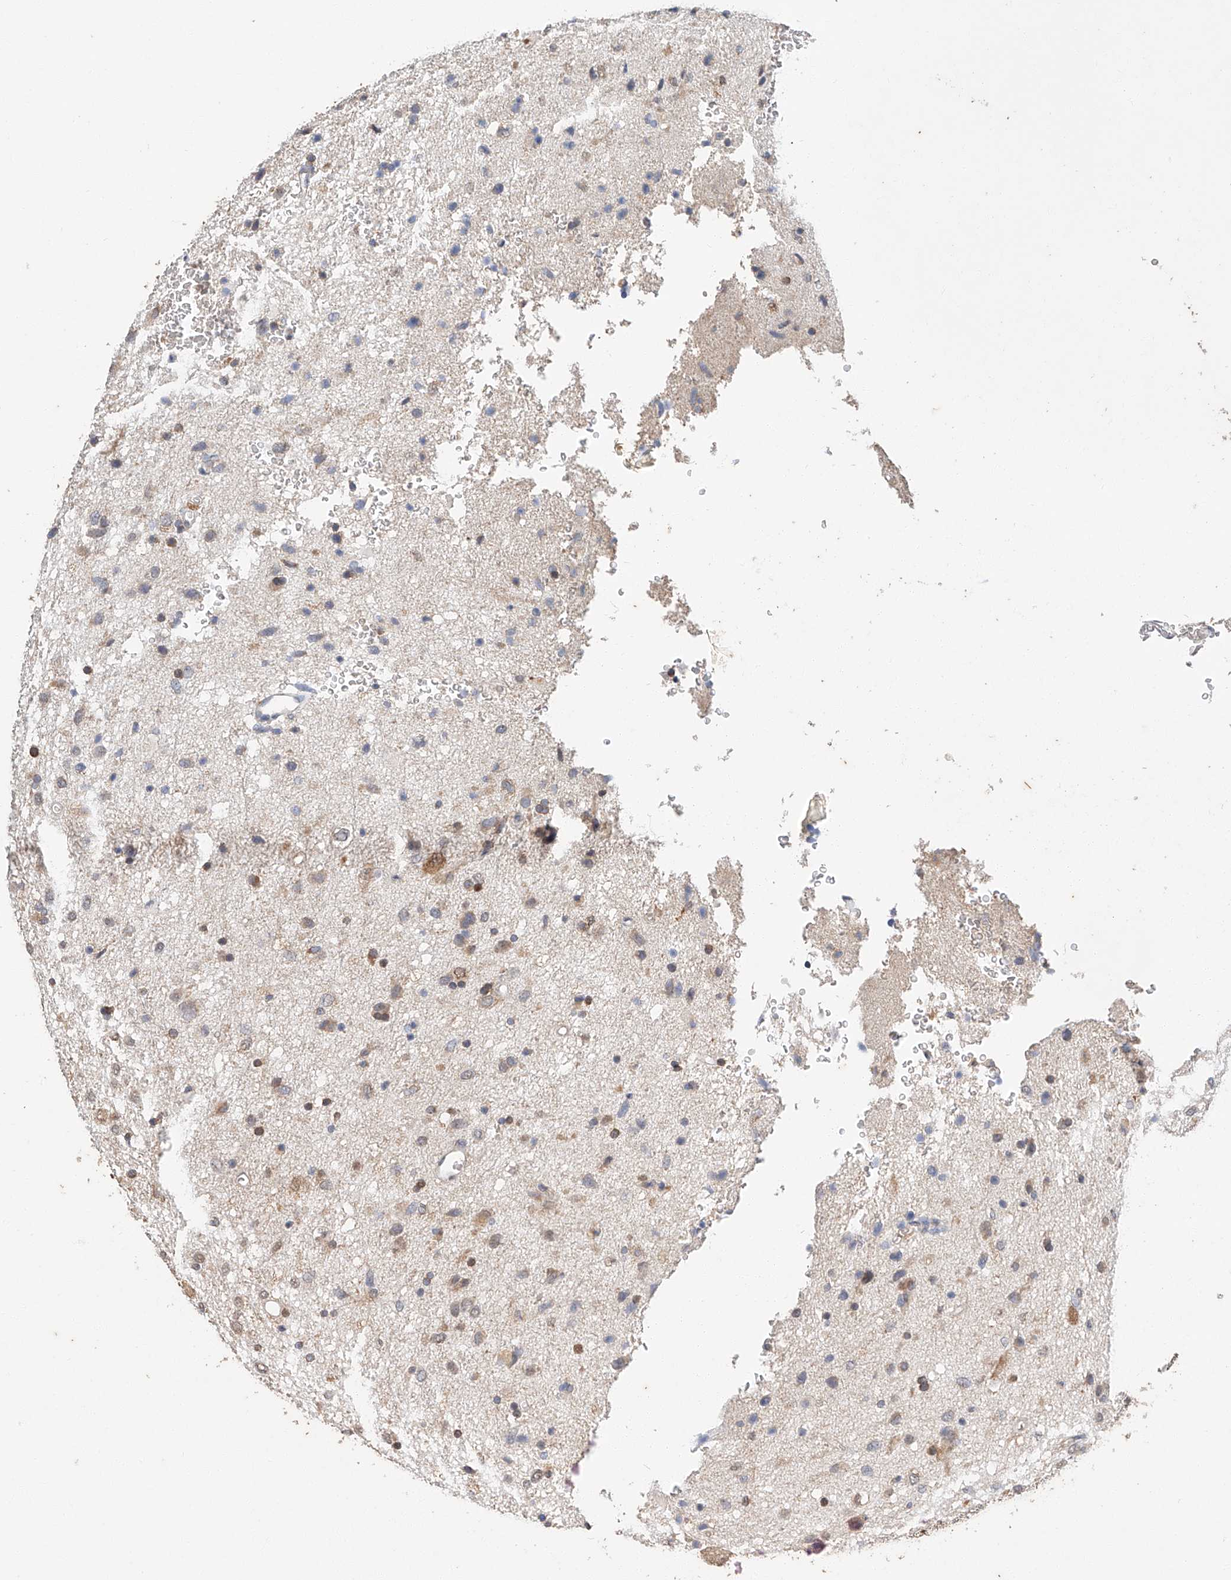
{"staining": {"intensity": "weak", "quantity": "25%-75%", "location": "cytoplasmic/membranous"}, "tissue": "glioma", "cell_type": "Tumor cells", "image_type": "cancer", "snomed": [{"axis": "morphology", "description": "Glioma, malignant, Low grade"}, {"axis": "topography", "description": "Brain"}], "caption": "Immunohistochemical staining of human malignant low-grade glioma shows low levels of weak cytoplasmic/membranous positivity in approximately 25%-75% of tumor cells. (brown staining indicates protein expression, while blue staining denotes nuclei).", "gene": "CERS4", "patient": {"sex": "male", "age": 77}}